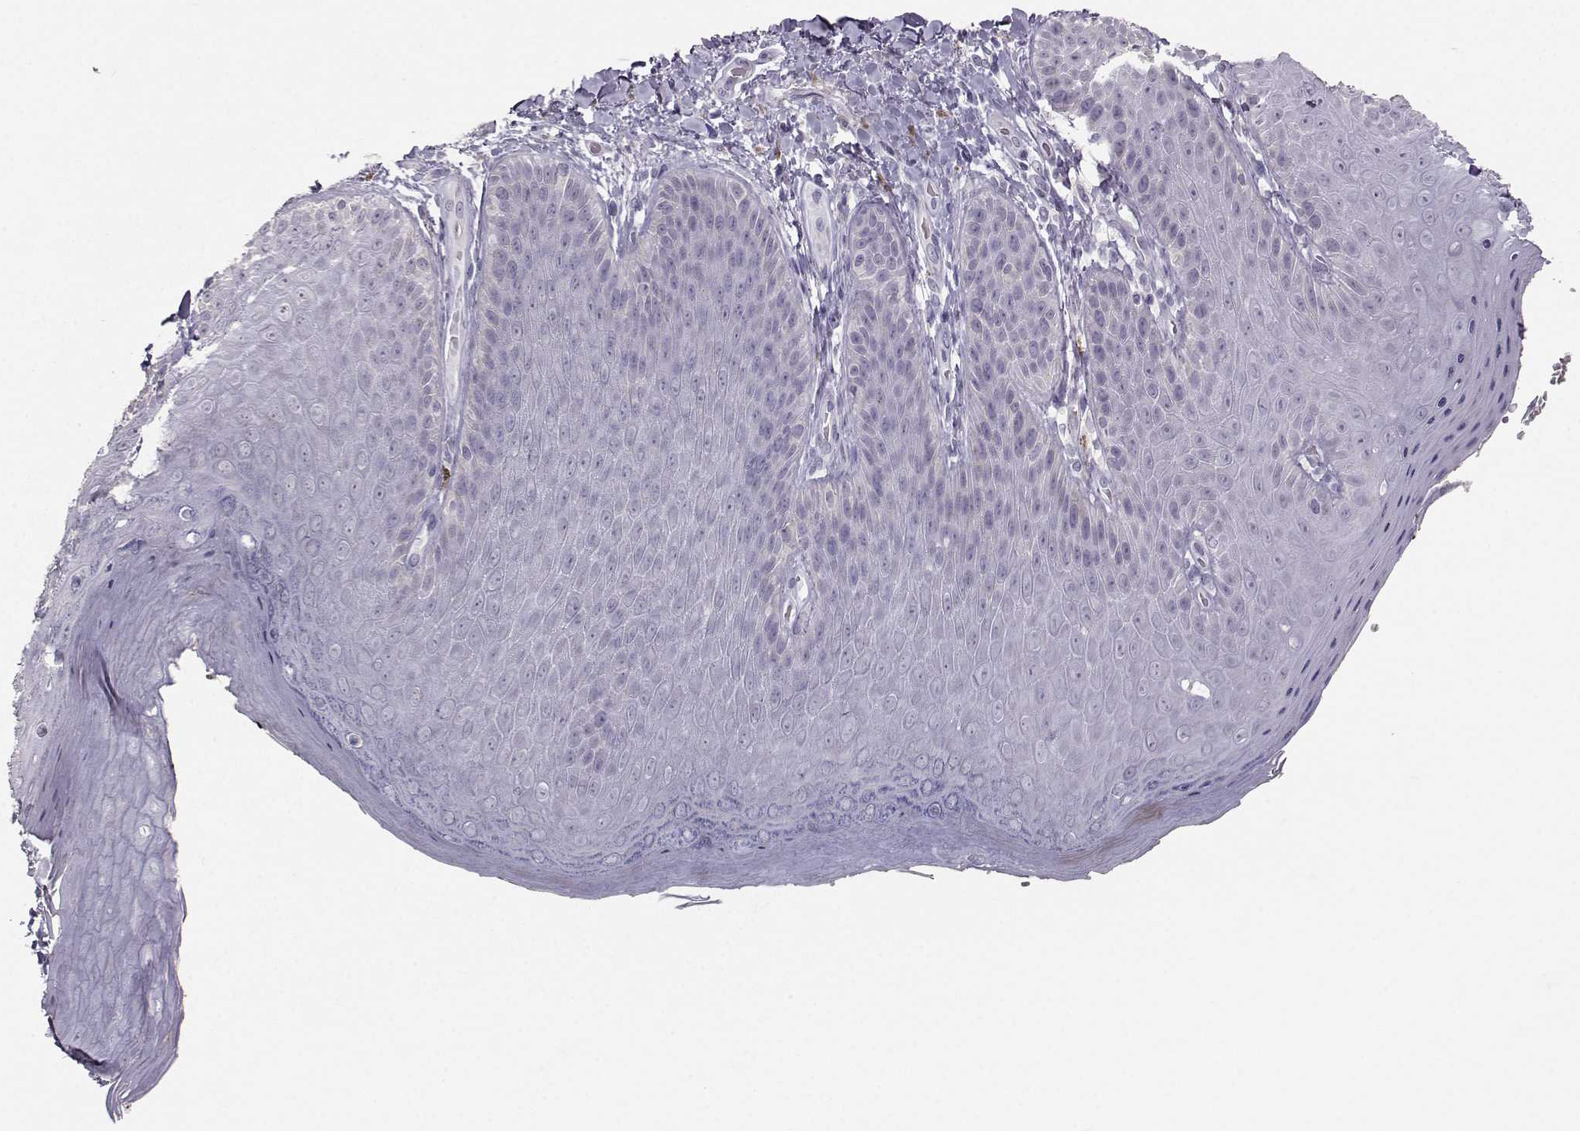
{"staining": {"intensity": "negative", "quantity": "none", "location": "none"}, "tissue": "skin", "cell_type": "Epidermal cells", "image_type": "normal", "snomed": [{"axis": "morphology", "description": "Normal tissue, NOS"}, {"axis": "topography", "description": "Anal"}], "caption": "Immunohistochemistry of unremarkable human skin demonstrates no staining in epidermal cells.", "gene": "PKP2", "patient": {"sex": "male", "age": 53}}